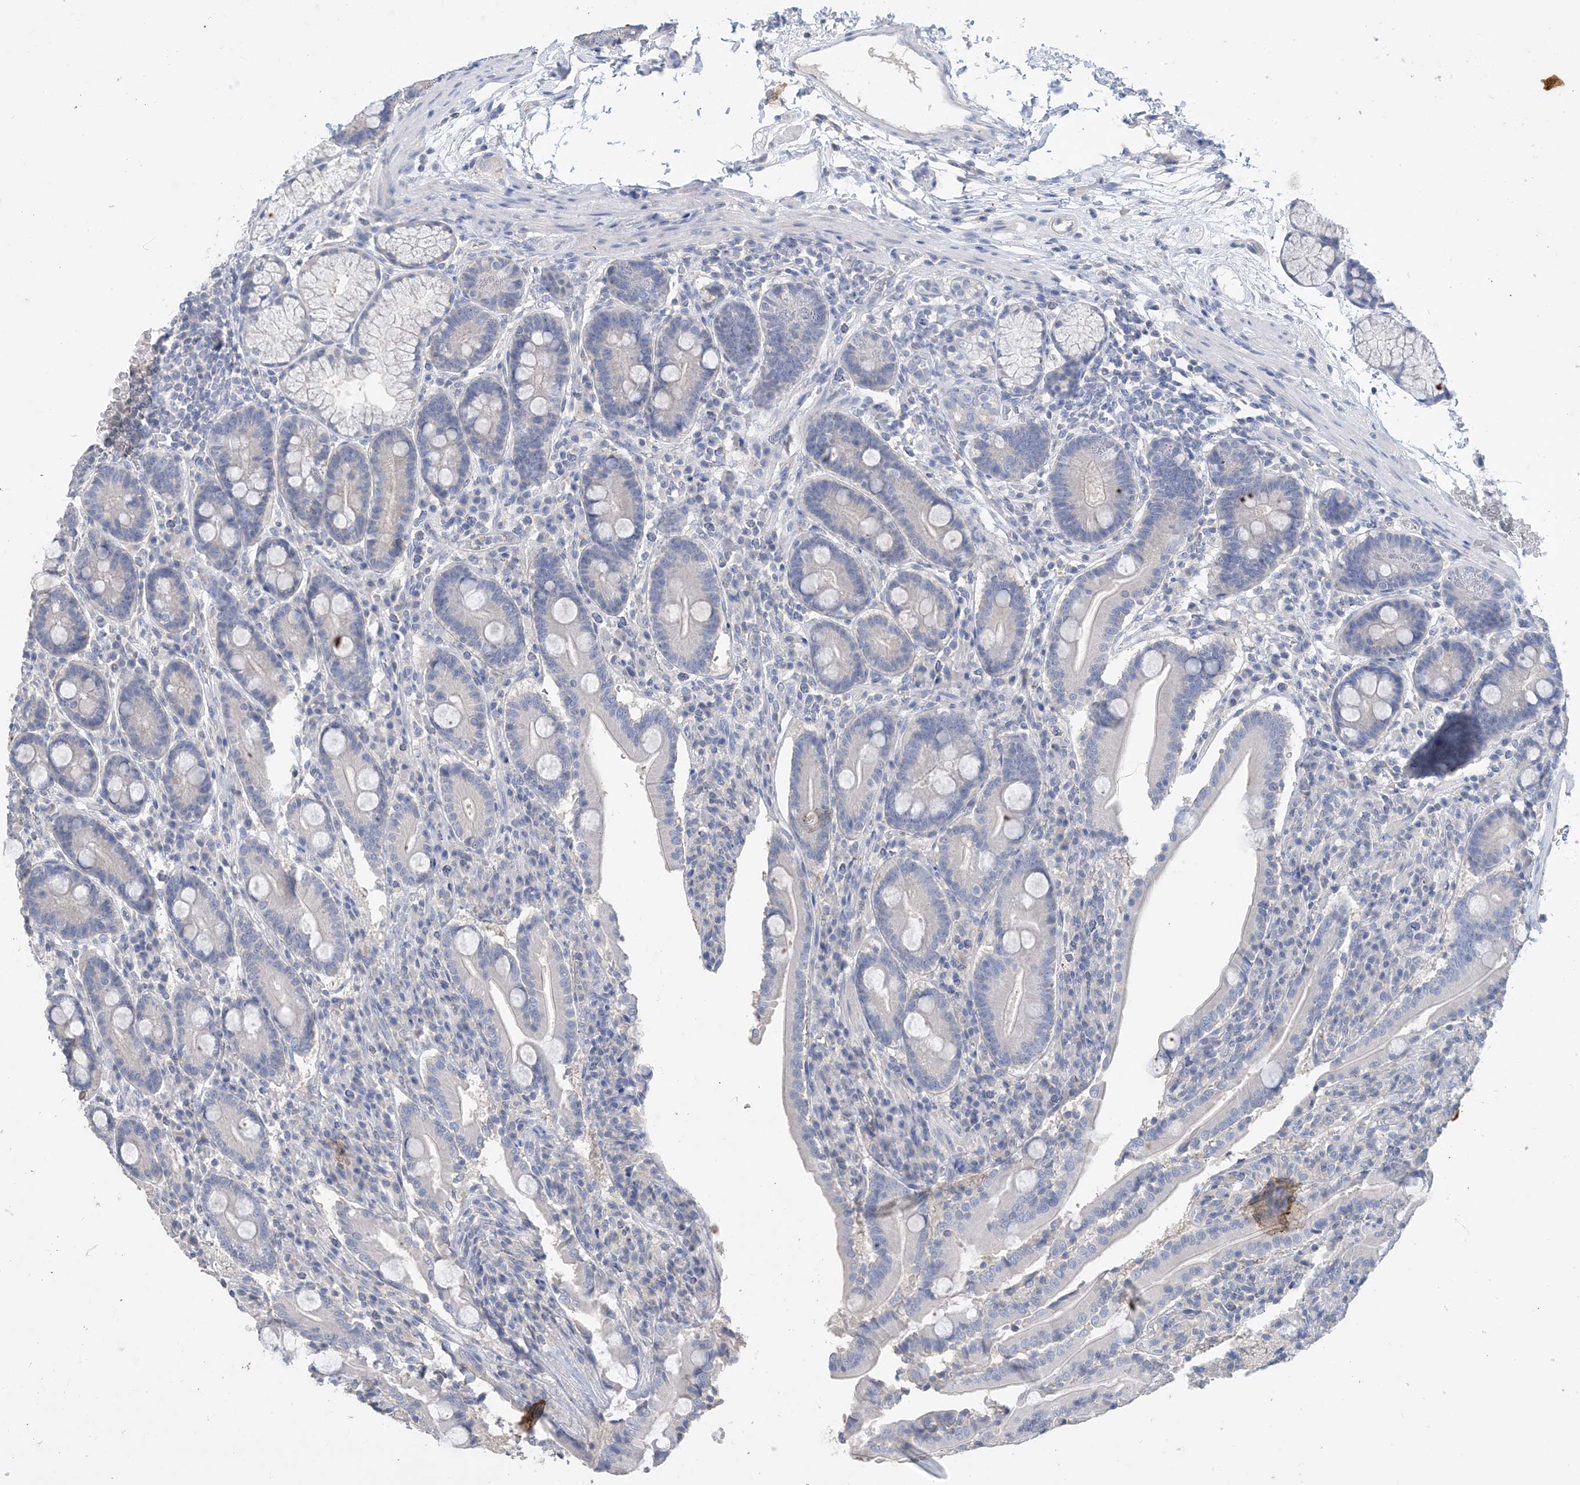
{"staining": {"intensity": "negative", "quantity": "none", "location": "none"}, "tissue": "duodenum", "cell_type": "Glandular cells", "image_type": "normal", "snomed": [{"axis": "morphology", "description": "Normal tissue, NOS"}, {"axis": "topography", "description": "Duodenum"}], "caption": "An image of duodenum stained for a protein displays no brown staining in glandular cells.", "gene": "KPRP", "patient": {"sex": "male", "age": 35}}